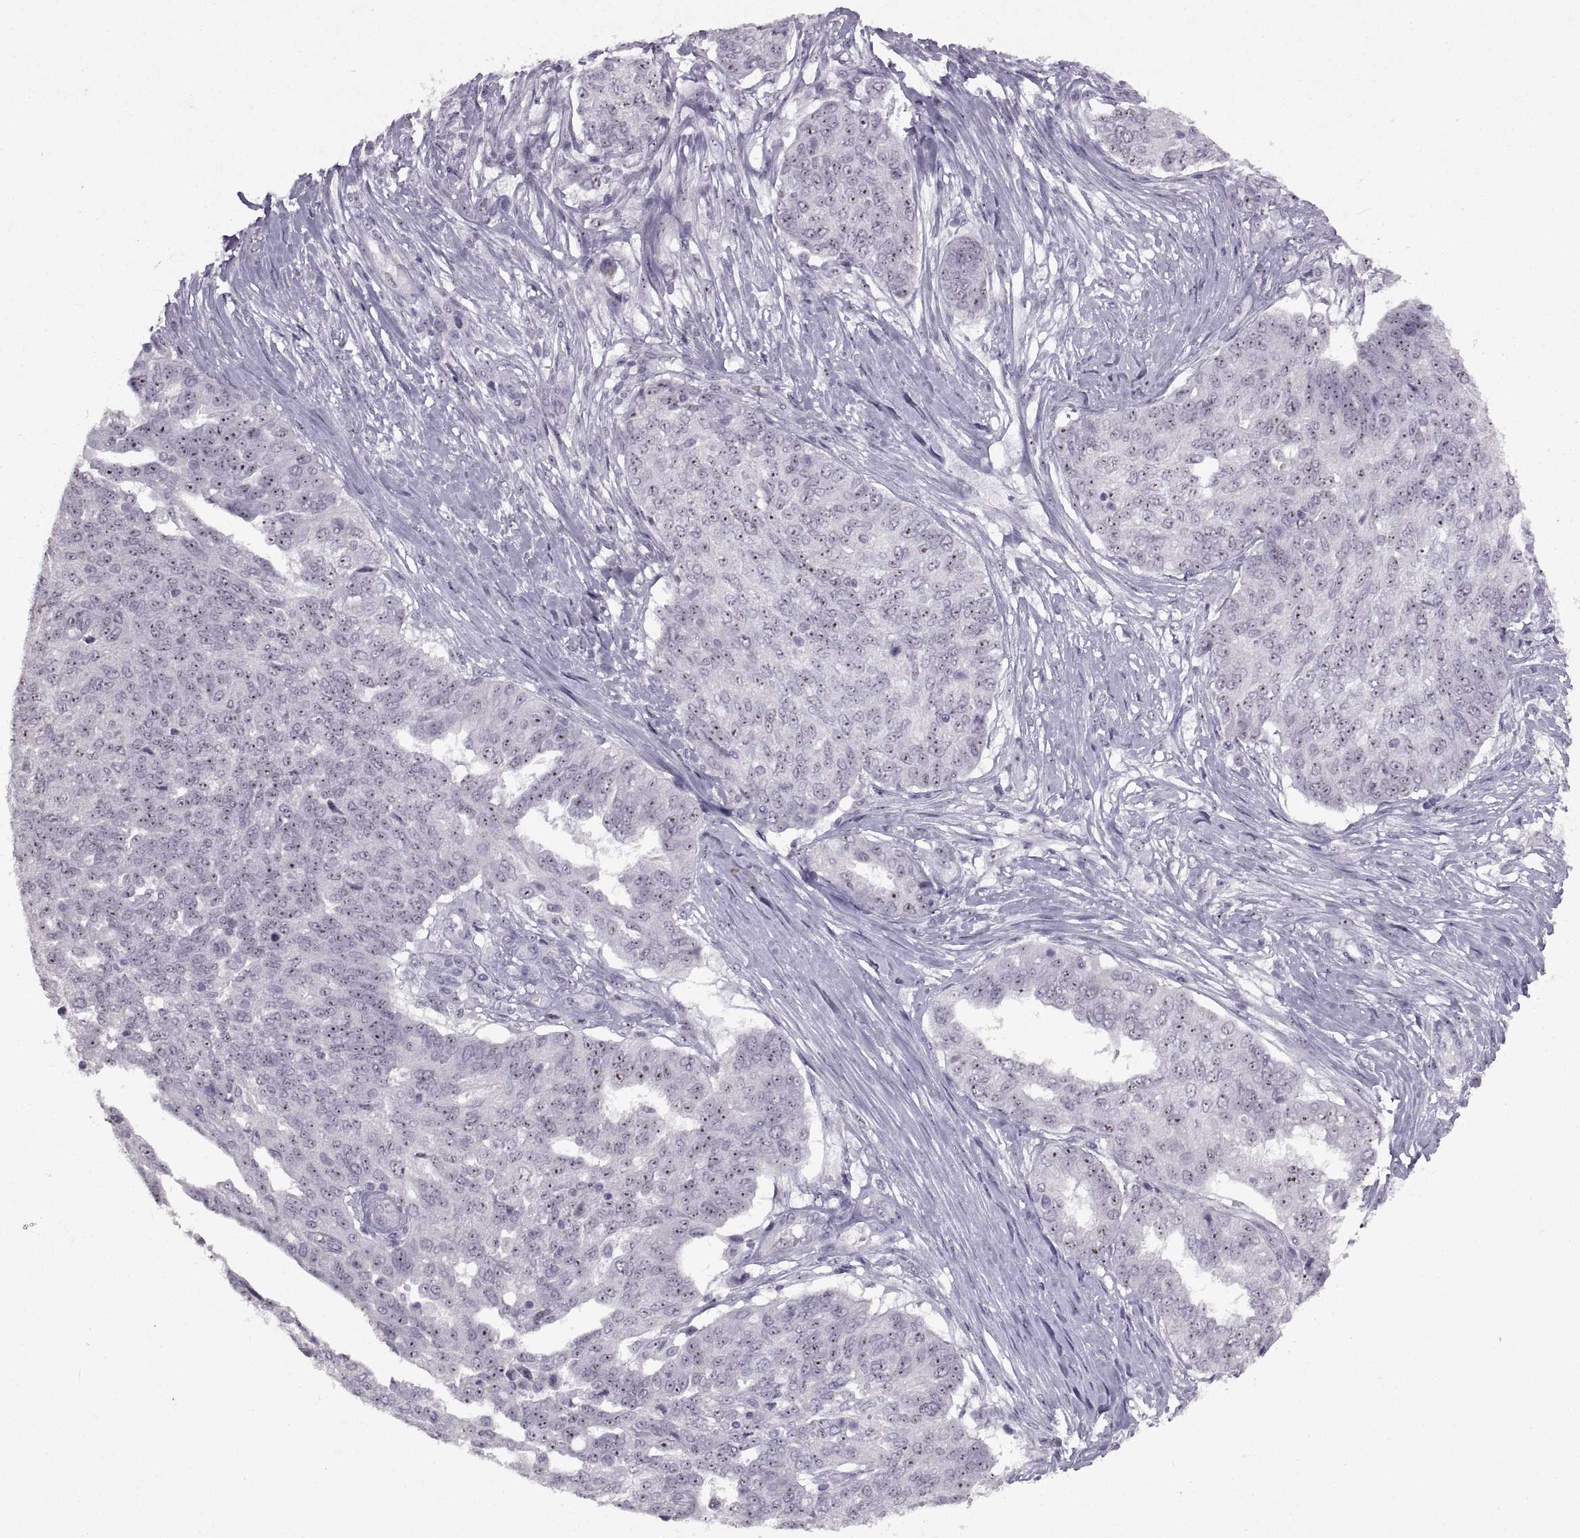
{"staining": {"intensity": "moderate", "quantity": ">75%", "location": "nuclear"}, "tissue": "ovarian cancer", "cell_type": "Tumor cells", "image_type": "cancer", "snomed": [{"axis": "morphology", "description": "Cystadenocarcinoma, serous, NOS"}, {"axis": "topography", "description": "Ovary"}], "caption": "A photomicrograph showing moderate nuclear expression in approximately >75% of tumor cells in ovarian cancer, as visualized by brown immunohistochemical staining.", "gene": "SINHCAF", "patient": {"sex": "female", "age": 67}}